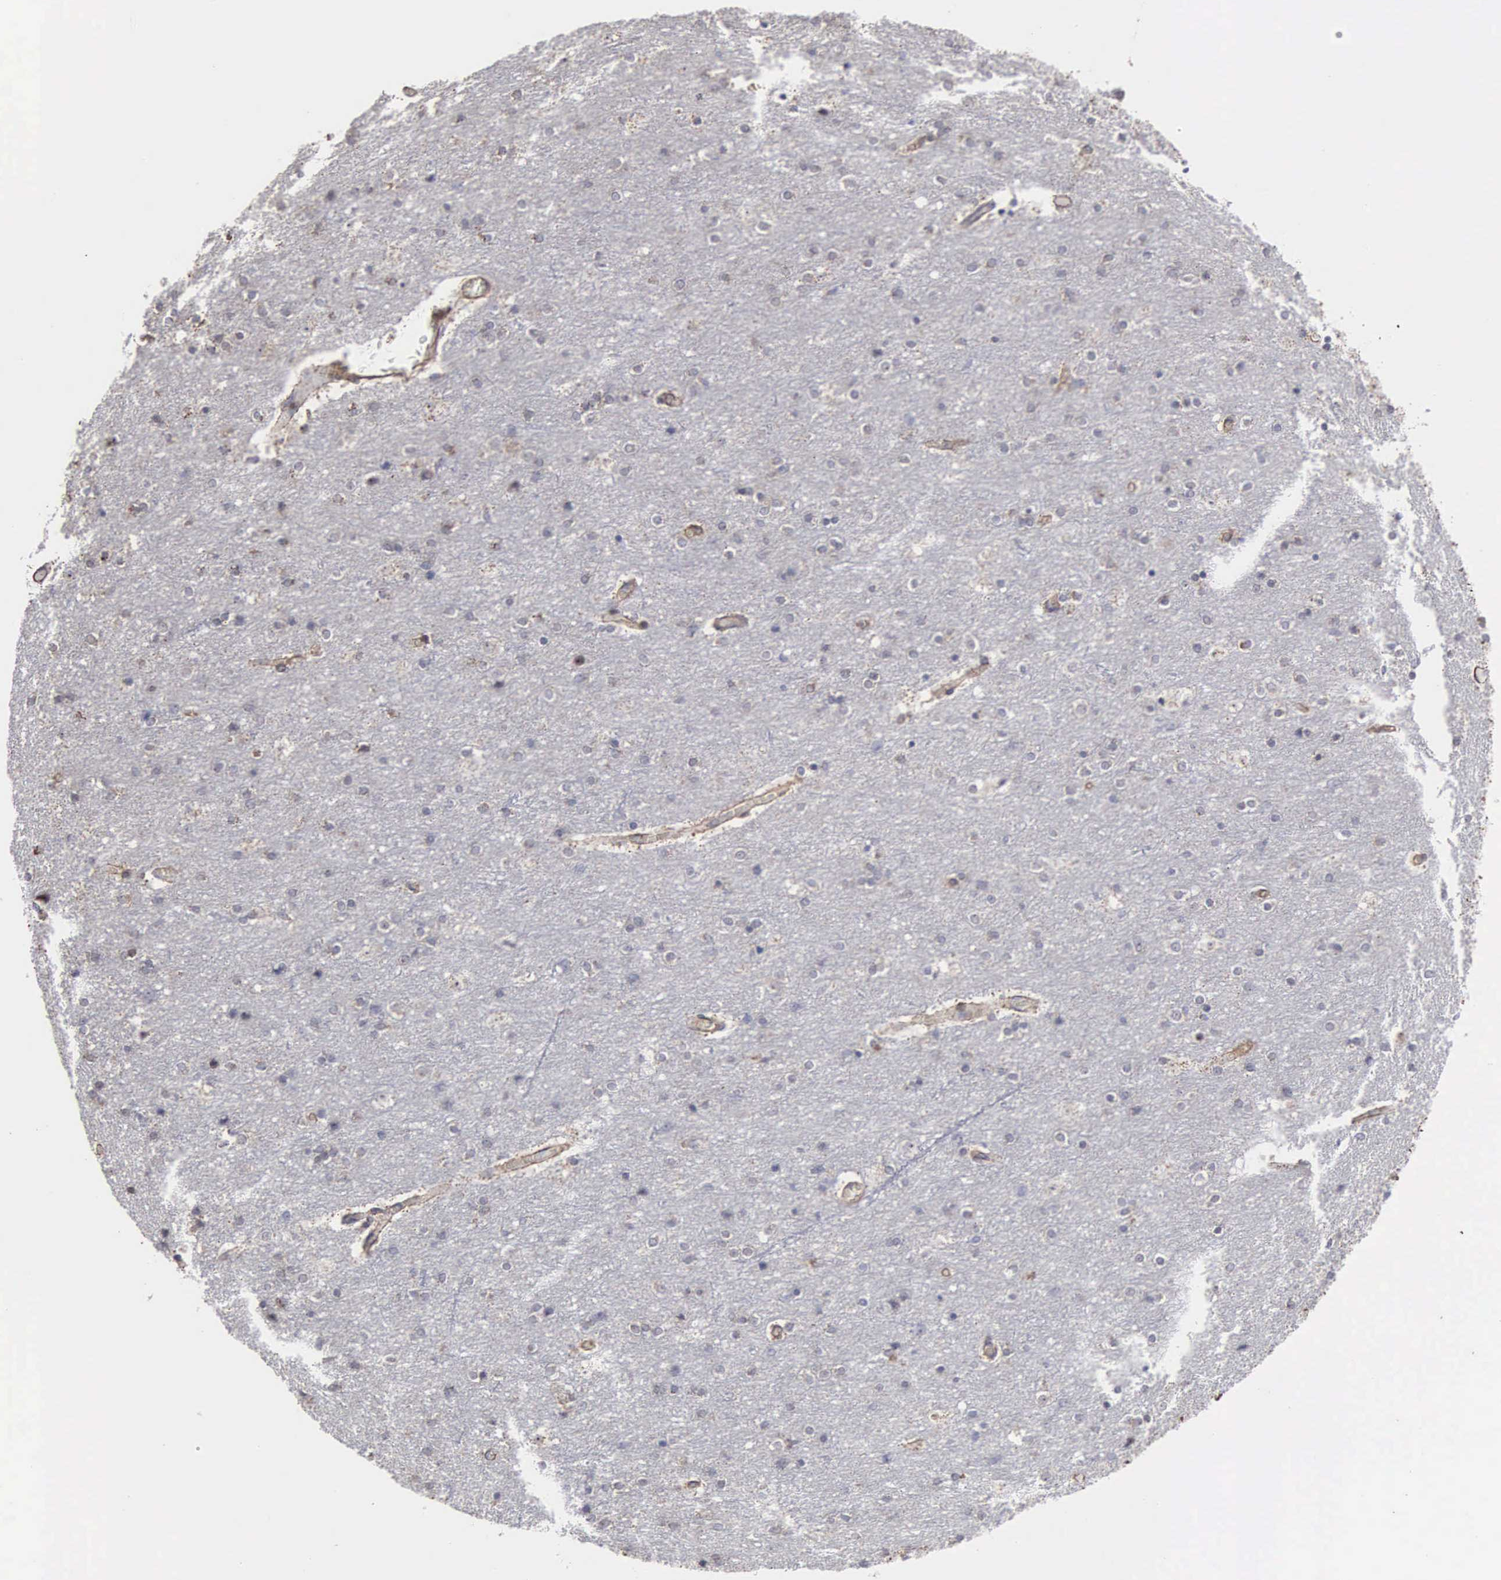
{"staining": {"intensity": "weak", "quantity": ">75%", "location": "cytoplasmic/membranous"}, "tissue": "cerebral cortex", "cell_type": "Endothelial cells", "image_type": "normal", "snomed": [{"axis": "morphology", "description": "Normal tissue, NOS"}, {"axis": "topography", "description": "Cerebral cortex"}], "caption": "Immunohistochemical staining of unremarkable cerebral cortex displays low levels of weak cytoplasmic/membranous staining in about >75% of endothelial cells.", "gene": "NGDN", "patient": {"sex": "female", "age": 54}}